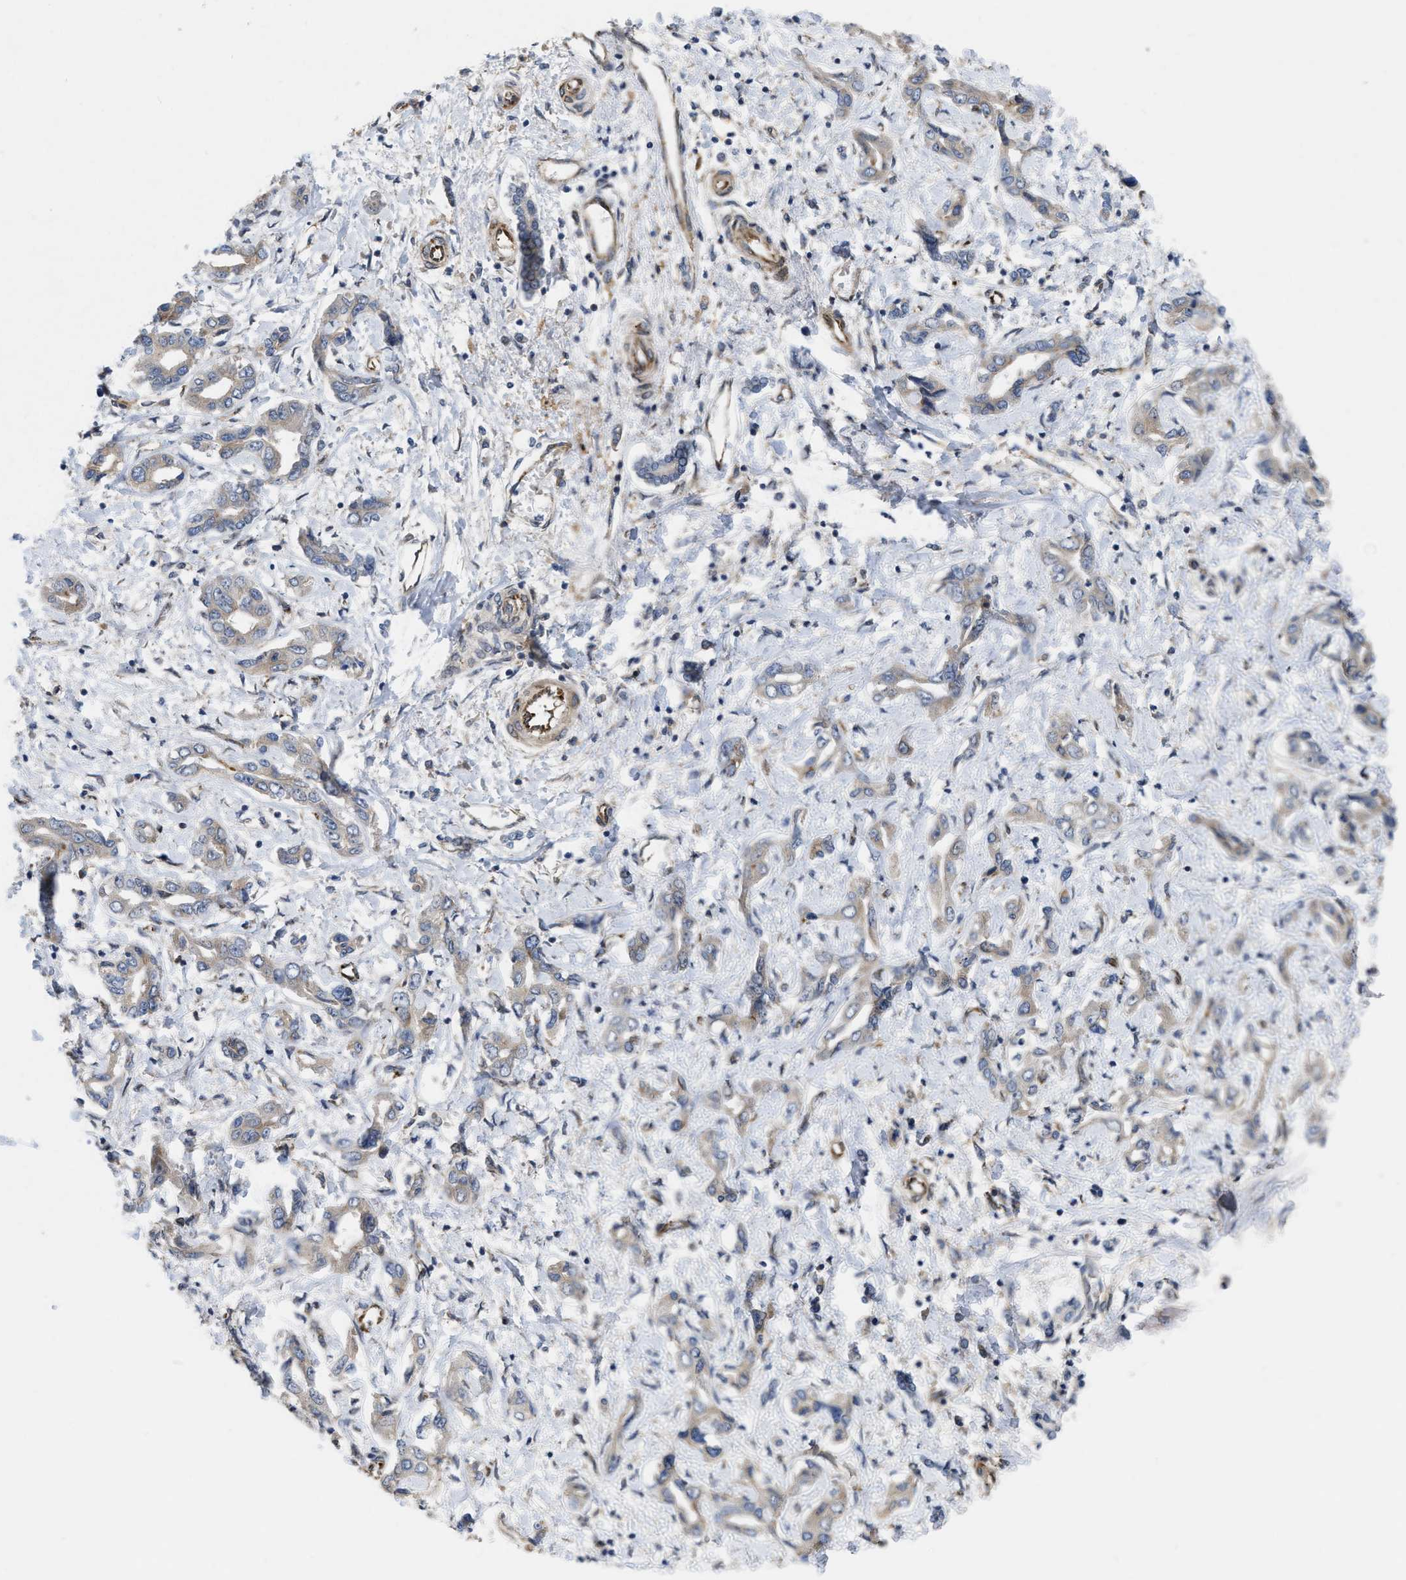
{"staining": {"intensity": "weak", "quantity": ">75%", "location": "cytoplasmic/membranous"}, "tissue": "liver cancer", "cell_type": "Tumor cells", "image_type": "cancer", "snomed": [{"axis": "morphology", "description": "Cholangiocarcinoma"}, {"axis": "topography", "description": "Liver"}], "caption": "Immunohistochemistry (IHC) photomicrograph of human cholangiocarcinoma (liver) stained for a protein (brown), which reveals low levels of weak cytoplasmic/membranous staining in approximately >75% of tumor cells.", "gene": "EOGT", "patient": {"sex": "male", "age": 59}}